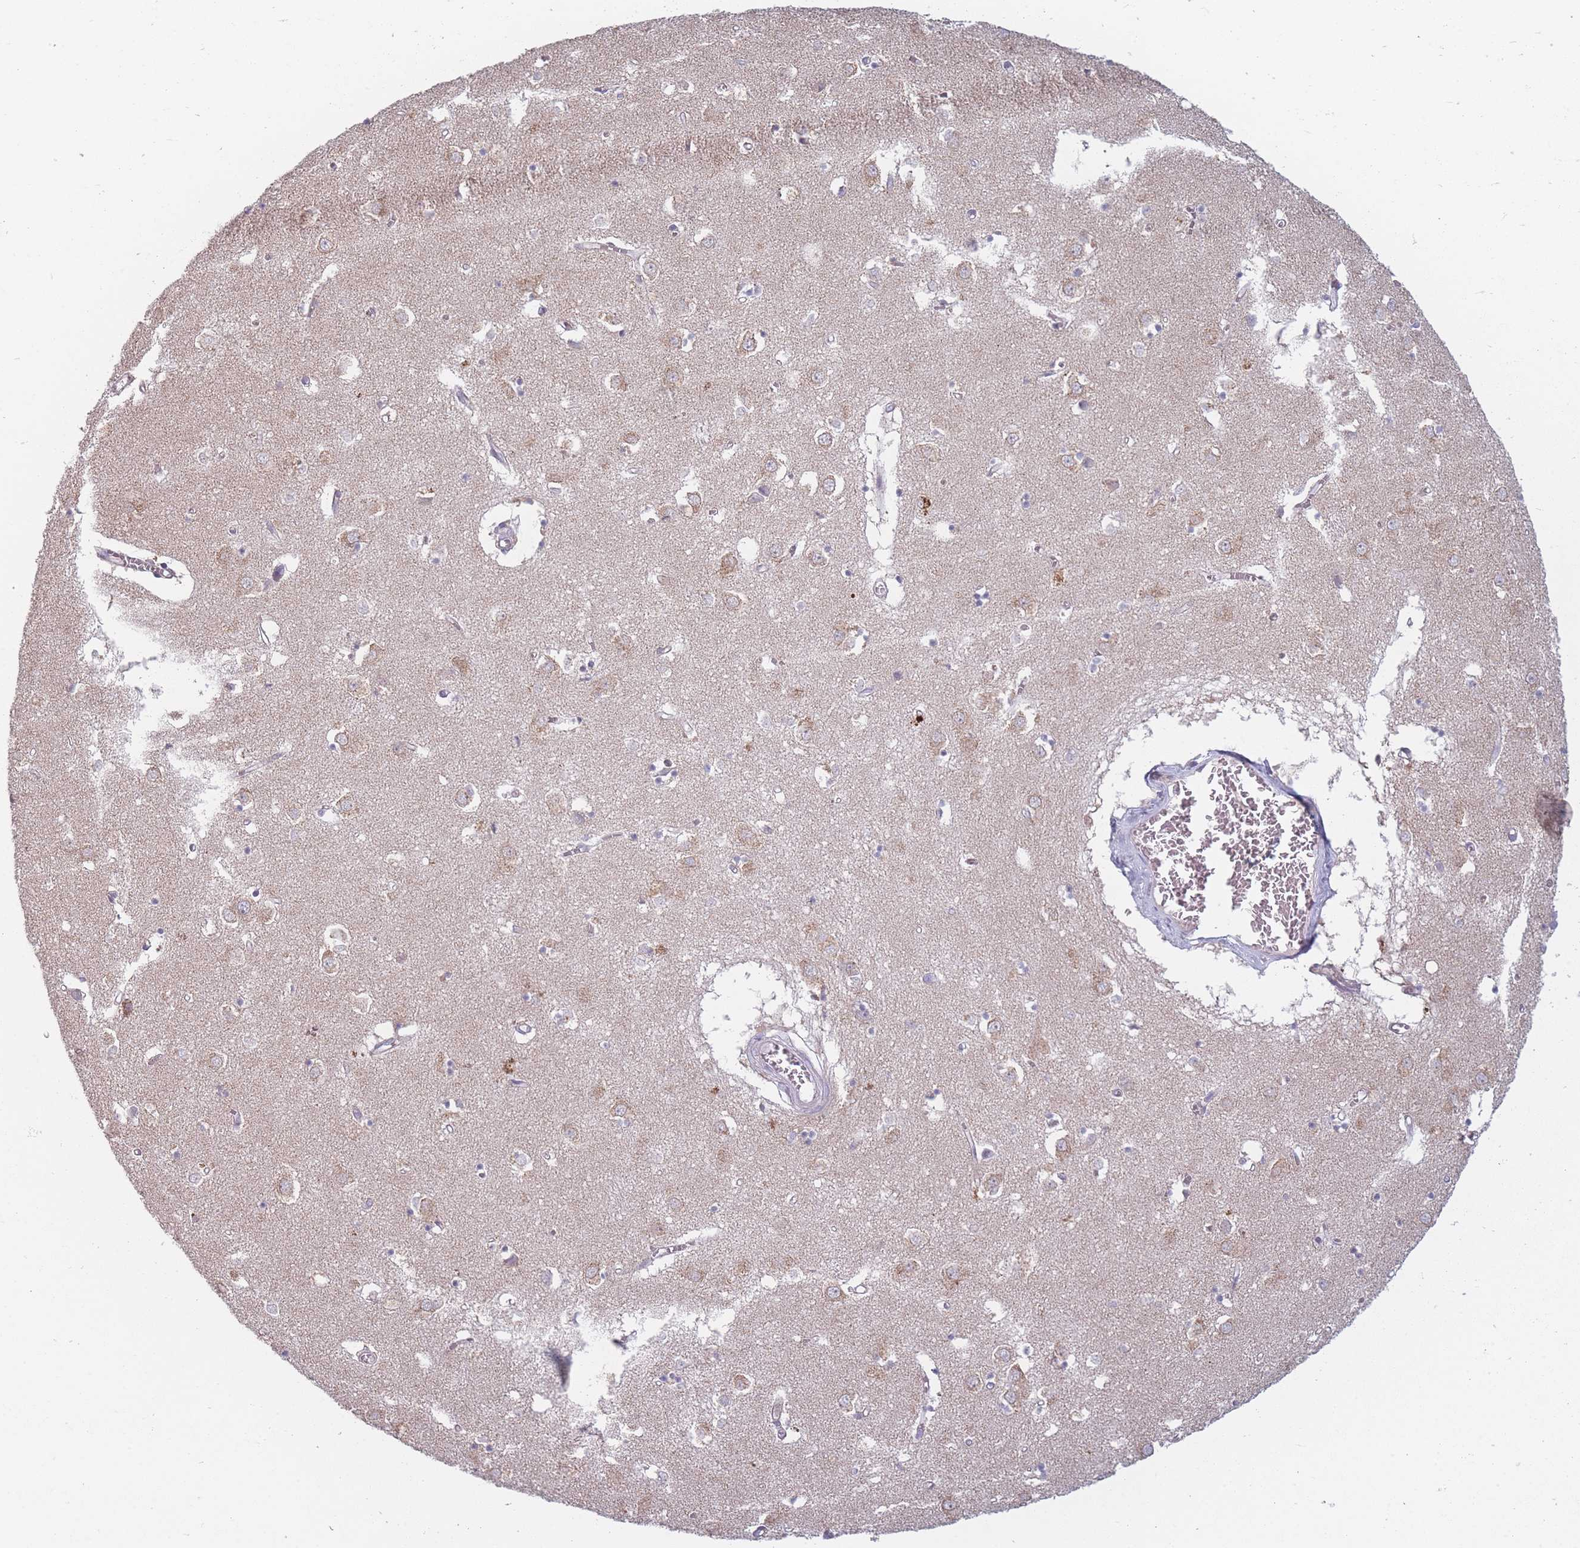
{"staining": {"intensity": "weak", "quantity": "<25%", "location": "cytoplasmic/membranous"}, "tissue": "caudate", "cell_type": "Glial cells", "image_type": "normal", "snomed": [{"axis": "morphology", "description": "Normal tissue, NOS"}, {"axis": "topography", "description": "Lateral ventricle wall"}], "caption": "Immunohistochemical staining of unremarkable human caudate reveals no significant positivity in glial cells. (DAB (3,3'-diaminobenzidine) immunohistochemistry with hematoxylin counter stain).", "gene": "PEX11B", "patient": {"sex": "male", "age": 70}}